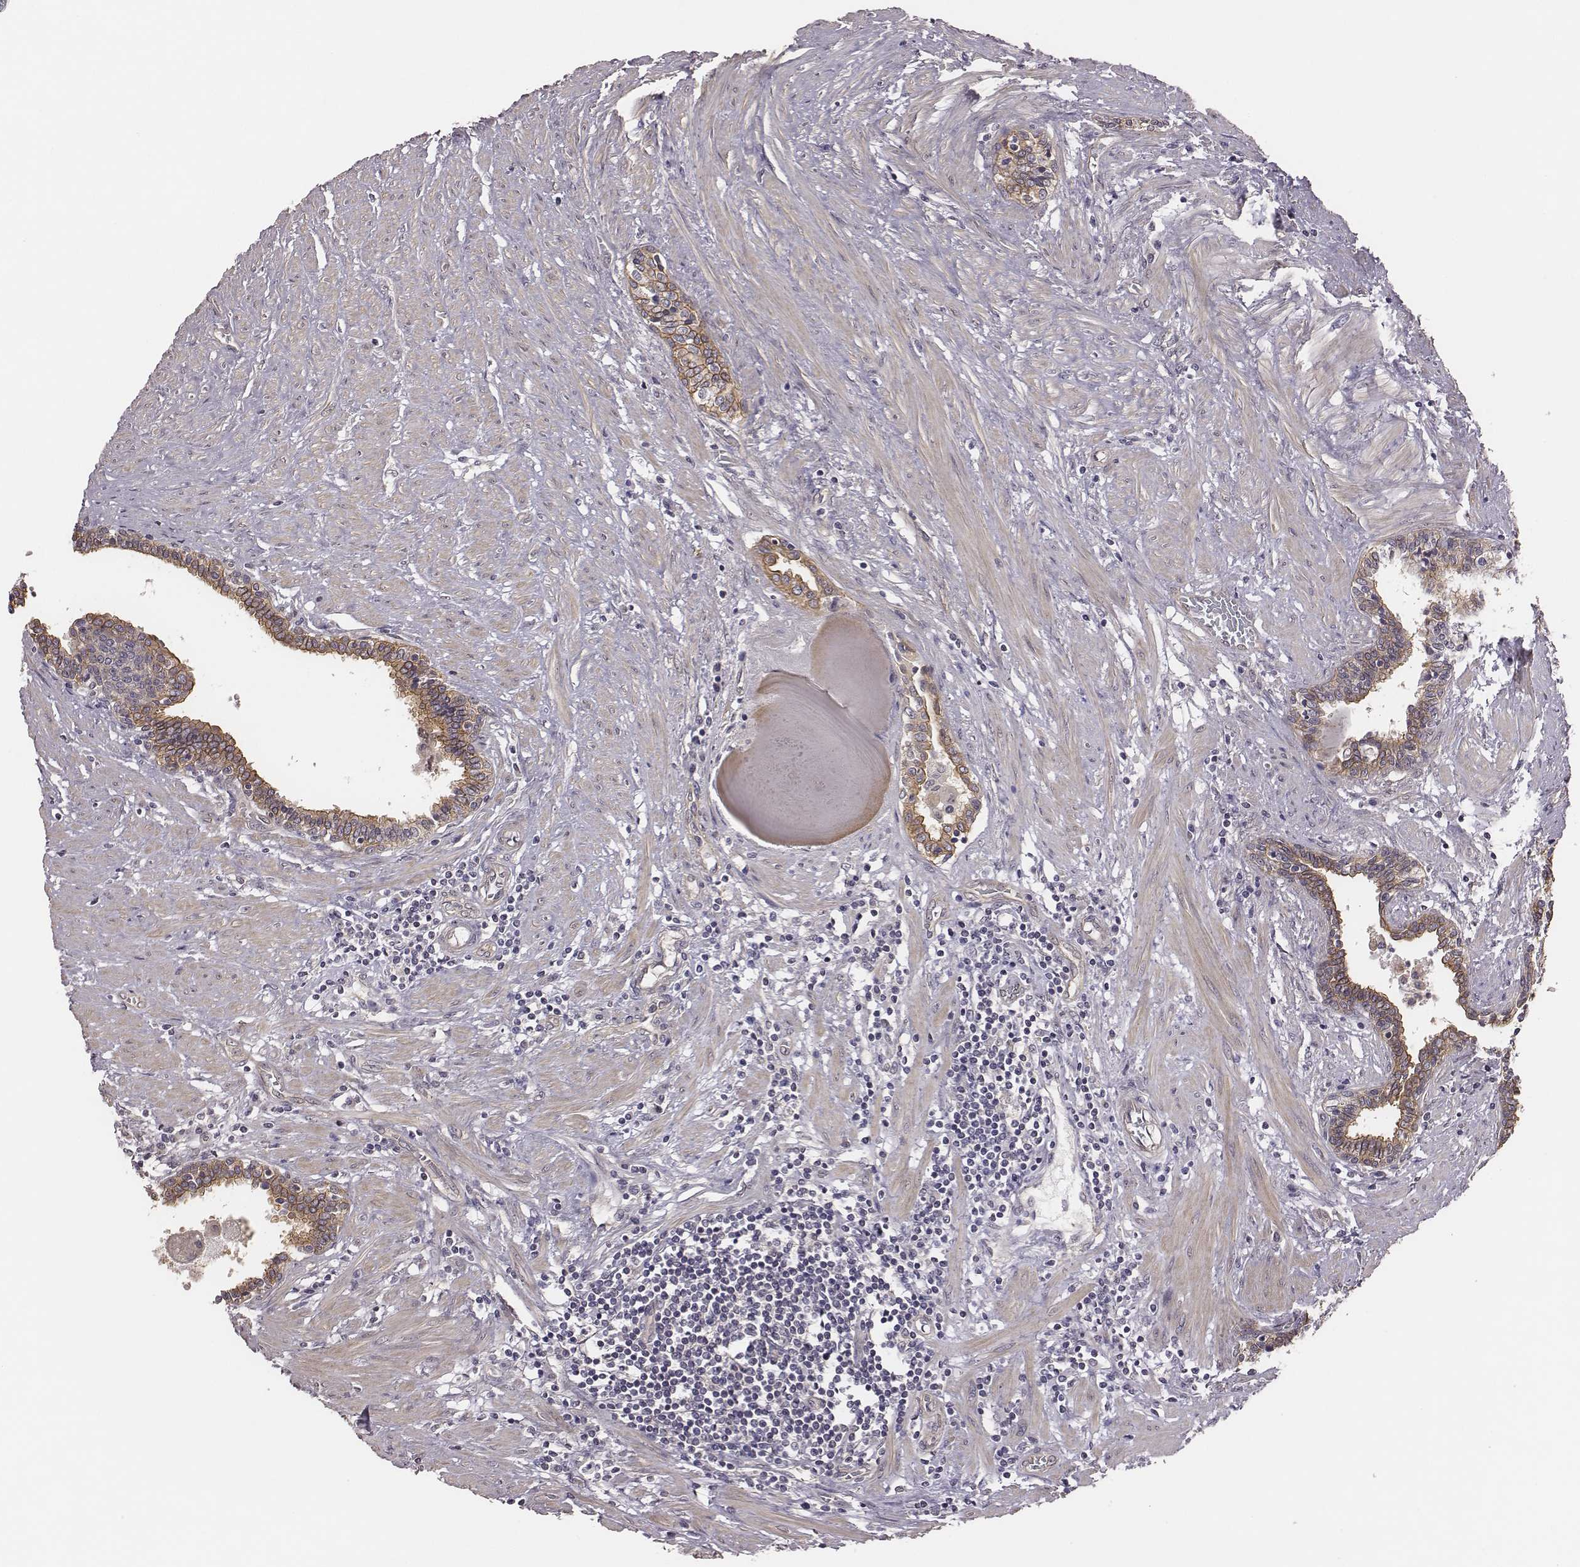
{"staining": {"intensity": "moderate", "quantity": "<25%", "location": "cytoplasmic/membranous"}, "tissue": "prostate", "cell_type": "Glandular cells", "image_type": "normal", "snomed": [{"axis": "morphology", "description": "Normal tissue, NOS"}, {"axis": "topography", "description": "Prostate"}], "caption": "Protein analysis of benign prostate displays moderate cytoplasmic/membranous staining in about <25% of glandular cells. The staining was performed using DAB to visualize the protein expression in brown, while the nuclei were stained in blue with hematoxylin (Magnification: 20x).", "gene": "SCARF1", "patient": {"sex": "male", "age": 55}}